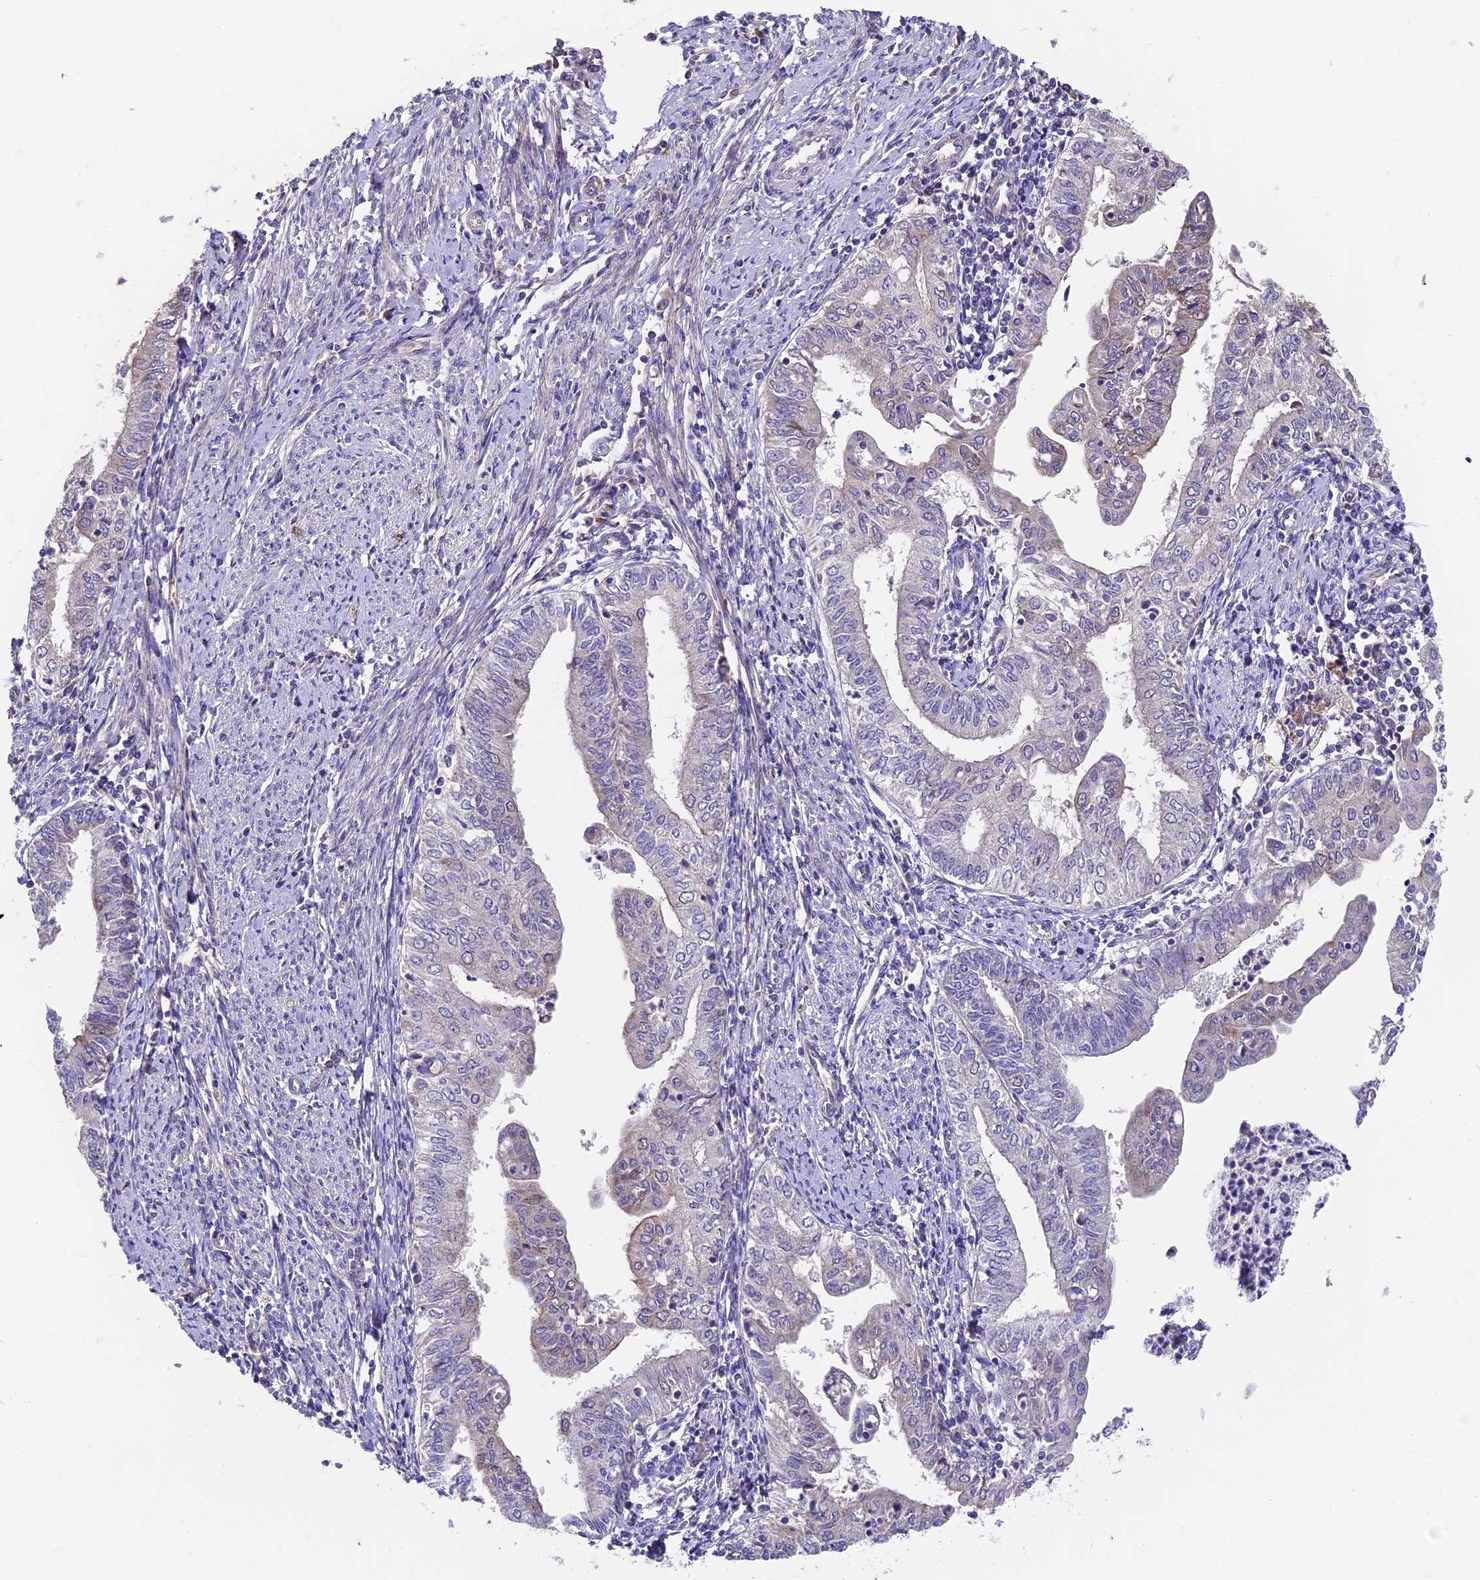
{"staining": {"intensity": "negative", "quantity": "none", "location": "none"}, "tissue": "endometrial cancer", "cell_type": "Tumor cells", "image_type": "cancer", "snomed": [{"axis": "morphology", "description": "Adenocarcinoma, NOS"}, {"axis": "topography", "description": "Endometrium"}], "caption": "The histopathology image reveals no significant expression in tumor cells of endometrial cancer.", "gene": "TRMT1", "patient": {"sex": "female", "age": 66}}